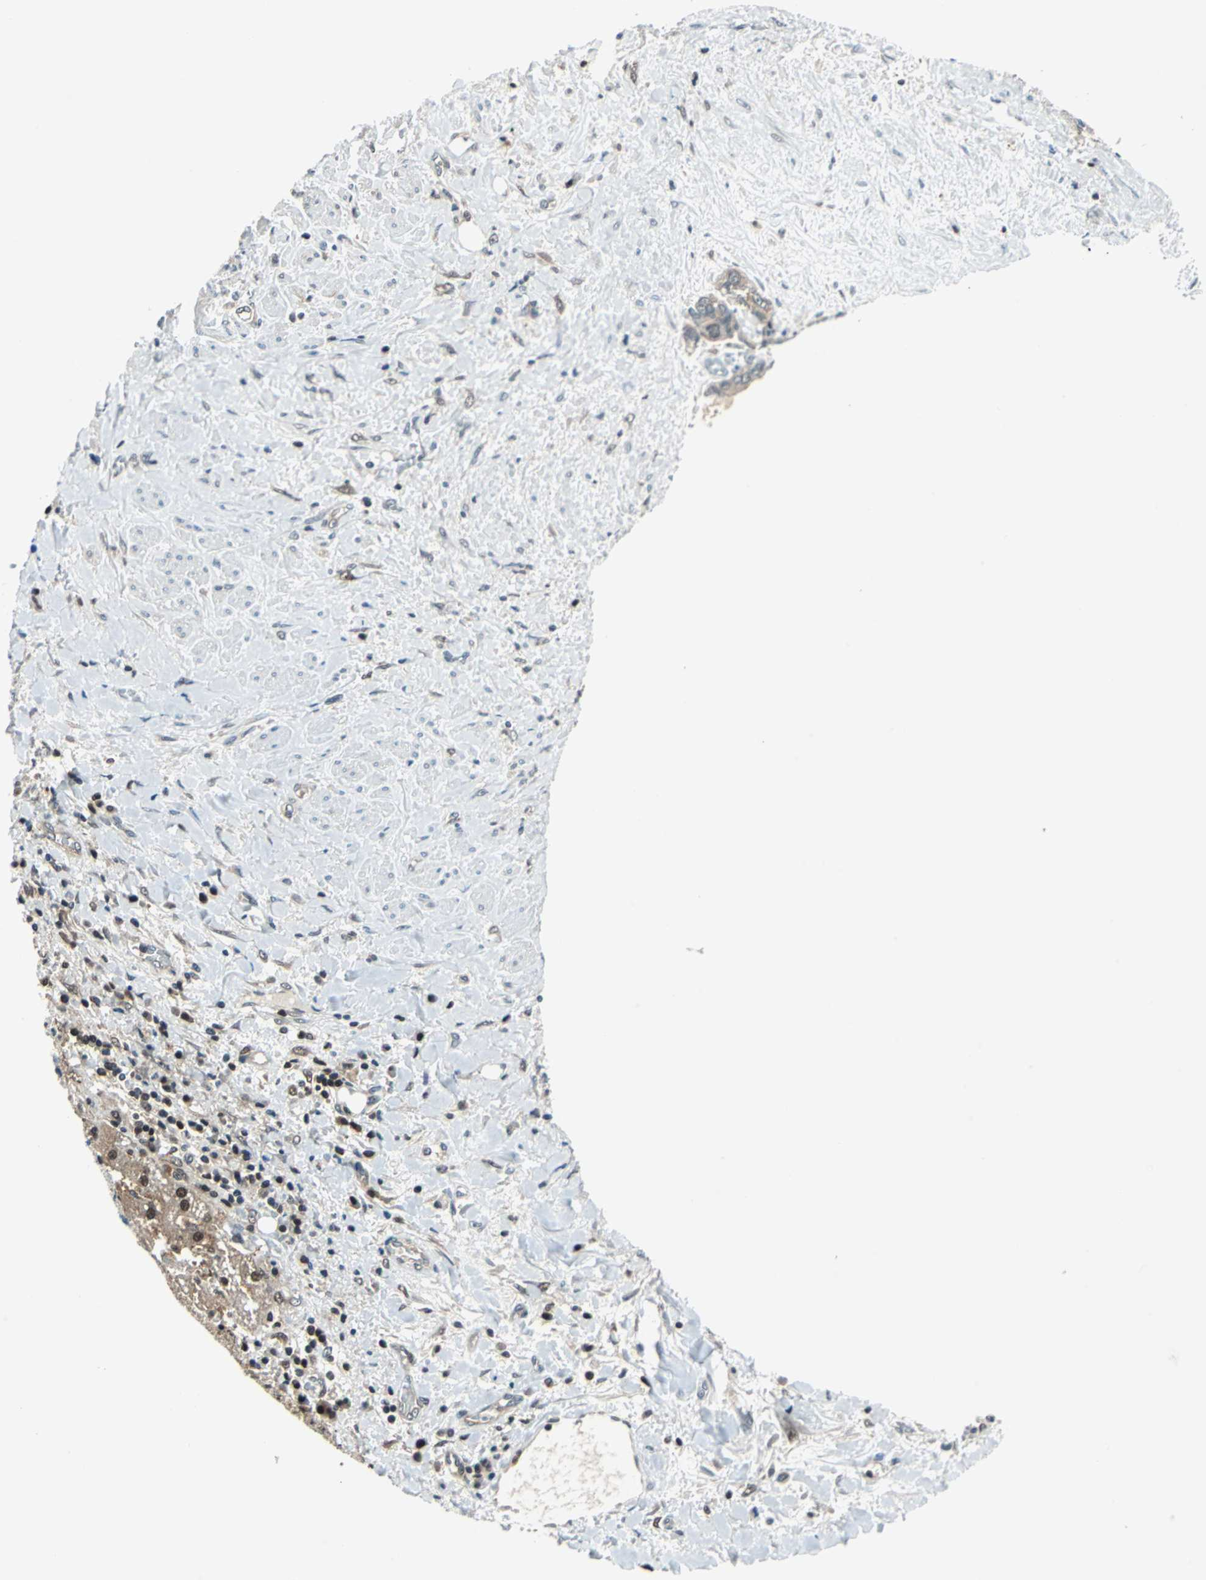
{"staining": {"intensity": "weak", "quantity": "25%-75%", "location": "cytoplasmic/membranous,nuclear"}, "tissue": "liver cancer", "cell_type": "Tumor cells", "image_type": "cancer", "snomed": [{"axis": "morphology", "description": "Cholangiocarcinoma"}, {"axis": "topography", "description": "Liver"}], "caption": "Tumor cells show low levels of weak cytoplasmic/membranous and nuclear staining in approximately 25%-75% of cells in human liver cancer.", "gene": "PSME1", "patient": {"sex": "female", "age": 65}}